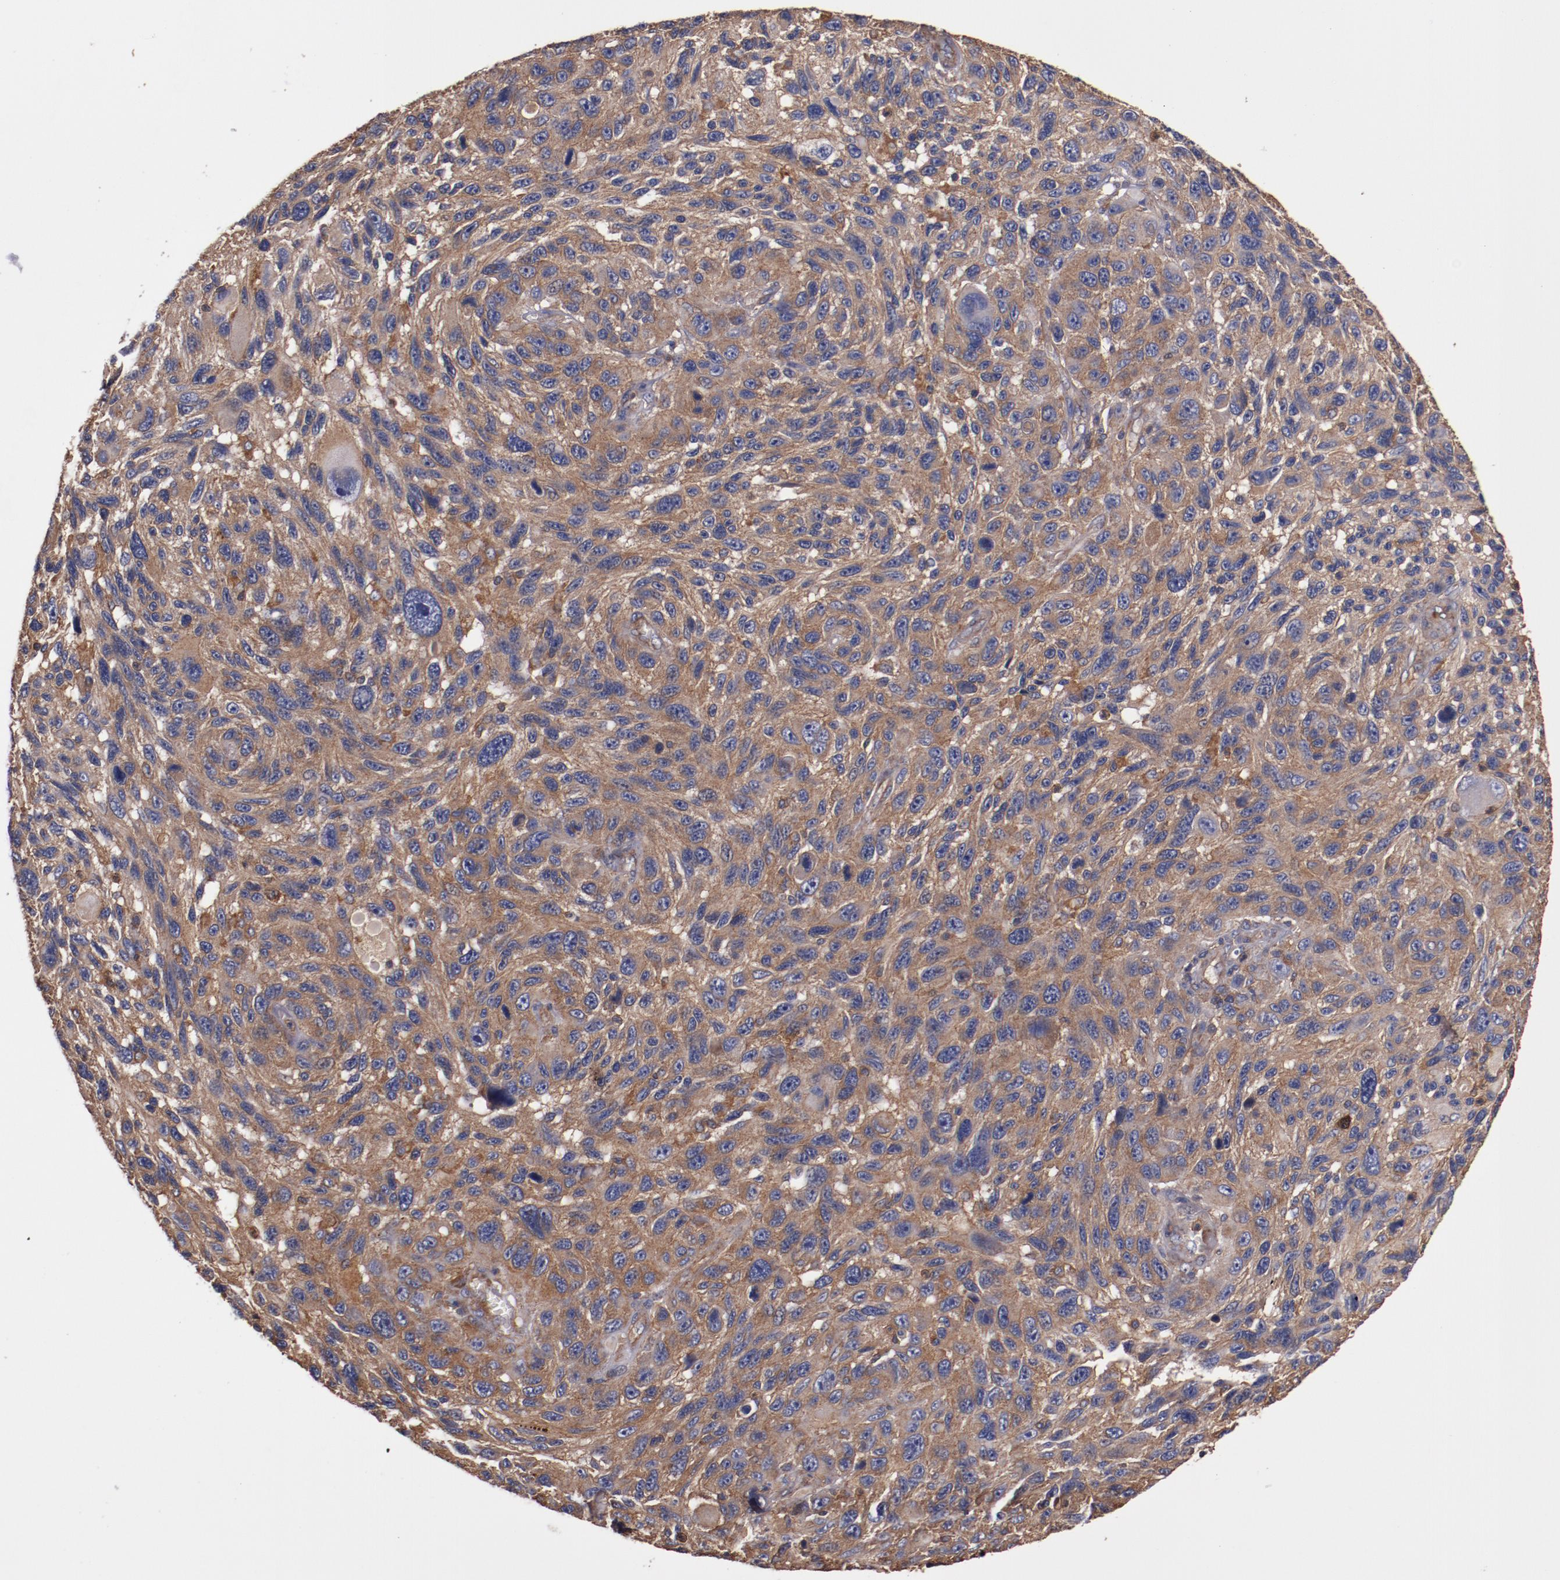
{"staining": {"intensity": "moderate", "quantity": ">75%", "location": "cytoplasmic/membranous"}, "tissue": "melanoma", "cell_type": "Tumor cells", "image_type": "cancer", "snomed": [{"axis": "morphology", "description": "Malignant melanoma, NOS"}, {"axis": "topography", "description": "Skin"}], "caption": "A micrograph of malignant melanoma stained for a protein demonstrates moderate cytoplasmic/membranous brown staining in tumor cells. The staining is performed using DAB brown chromogen to label protein expression. The nuclei are counter-stained blue using hematoxylin.", "gene": "TMOD3", "patient": {"sex": "male", "age": 53}}